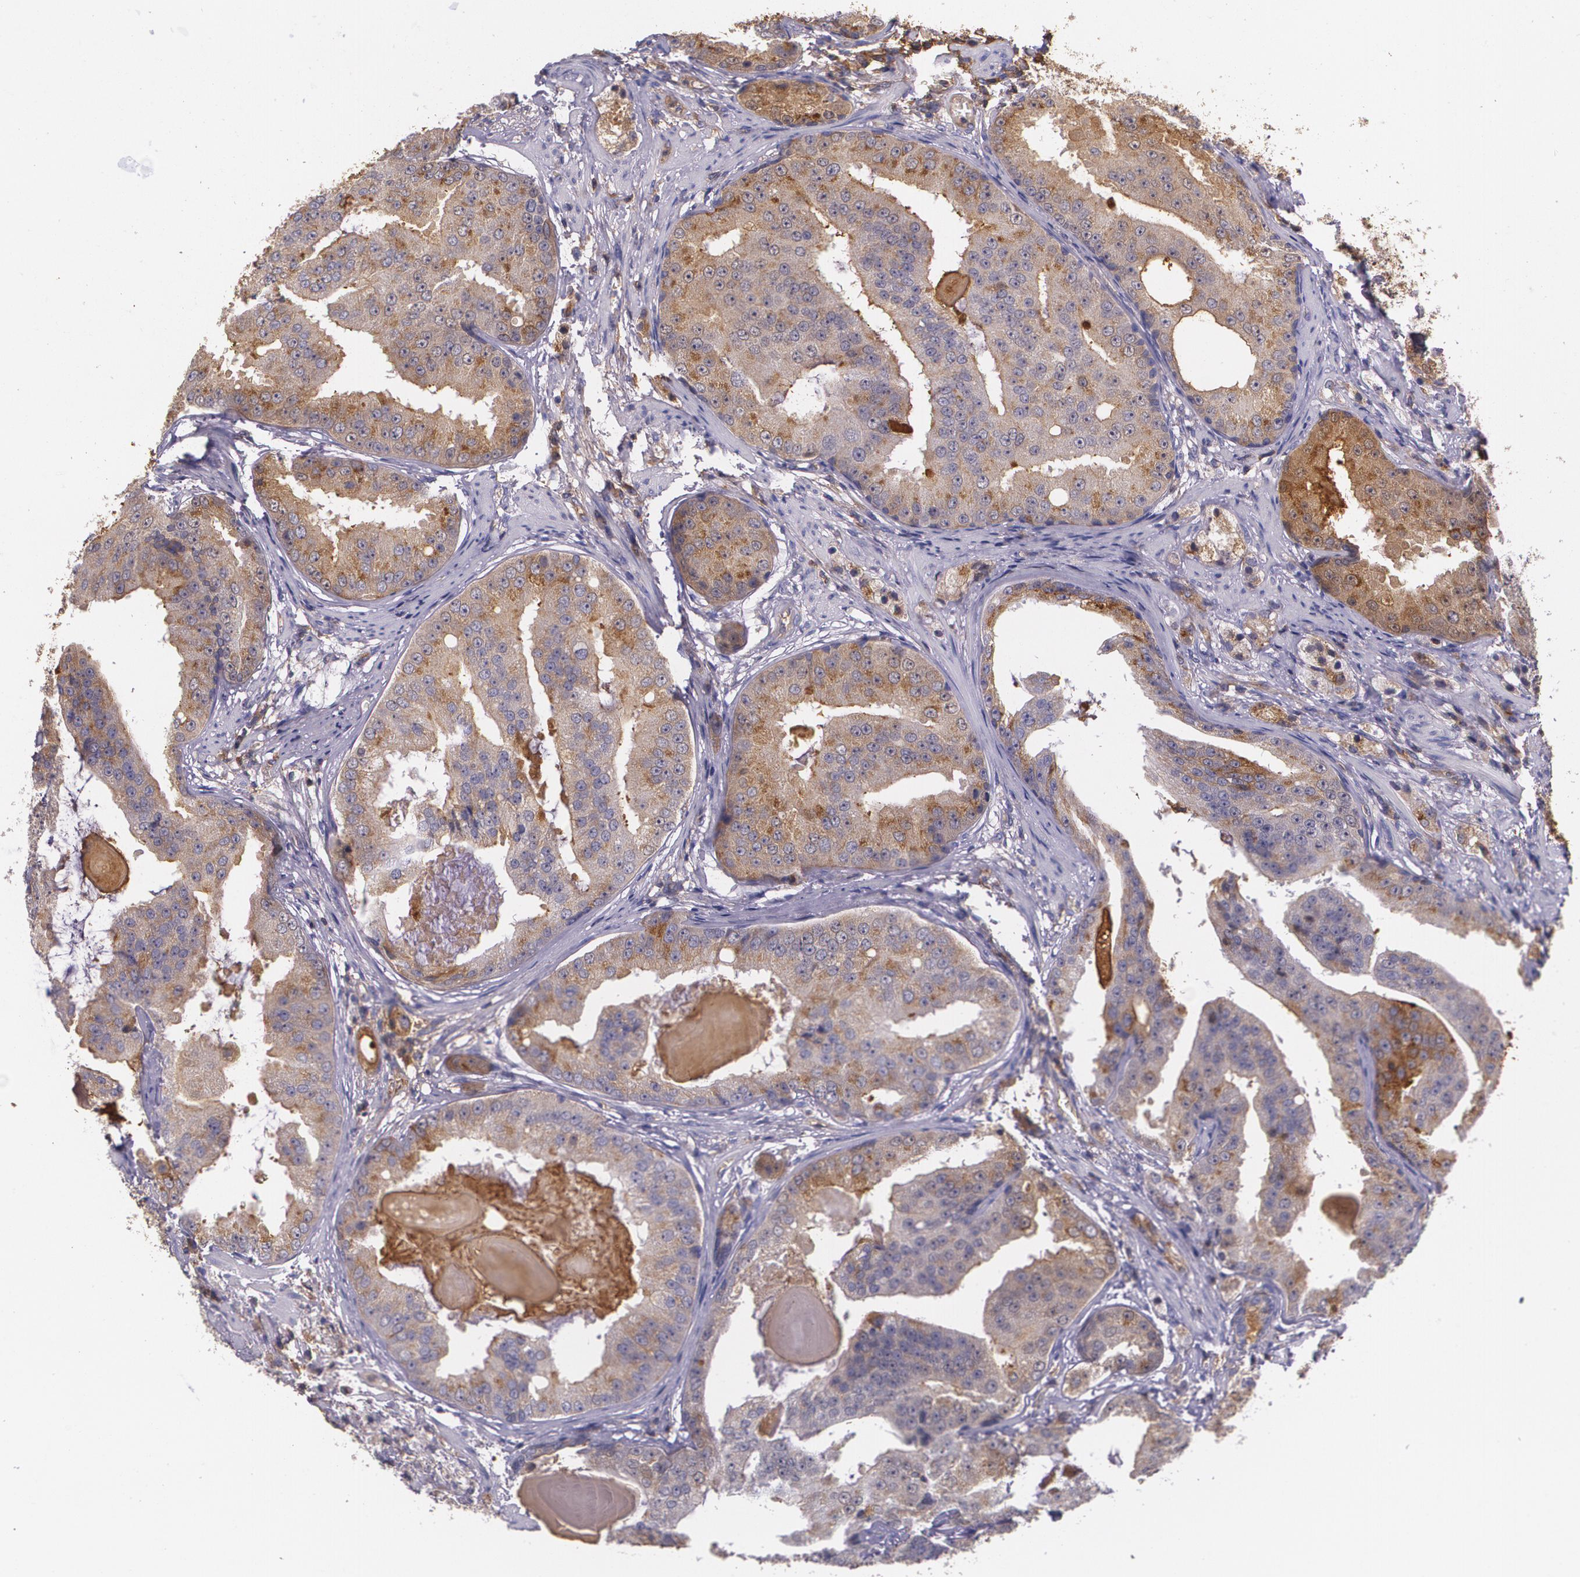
{"staining": {"intensity": "moderate", "quantity": "25%-75%", "location": "cytoplasmic/membranous"}, "tissue": "prostate cancer", "cell_type": "Tumor cells", "image_type": "cancer", "snomed": [{"axis": "morphology", "description": "Adenocarcinoma, High grade"}, {"axis": "topography", "description": "Prostate"}], "caption": "Immunohistochemical staining of human adenocarcinoma (high-grade) (prostate) shows moderate cytoplasmic/membranous protein staining in about 25%-75% of tumor cells.", "gene": "B2M", "patient": {"sex": "male", "age": 68}}